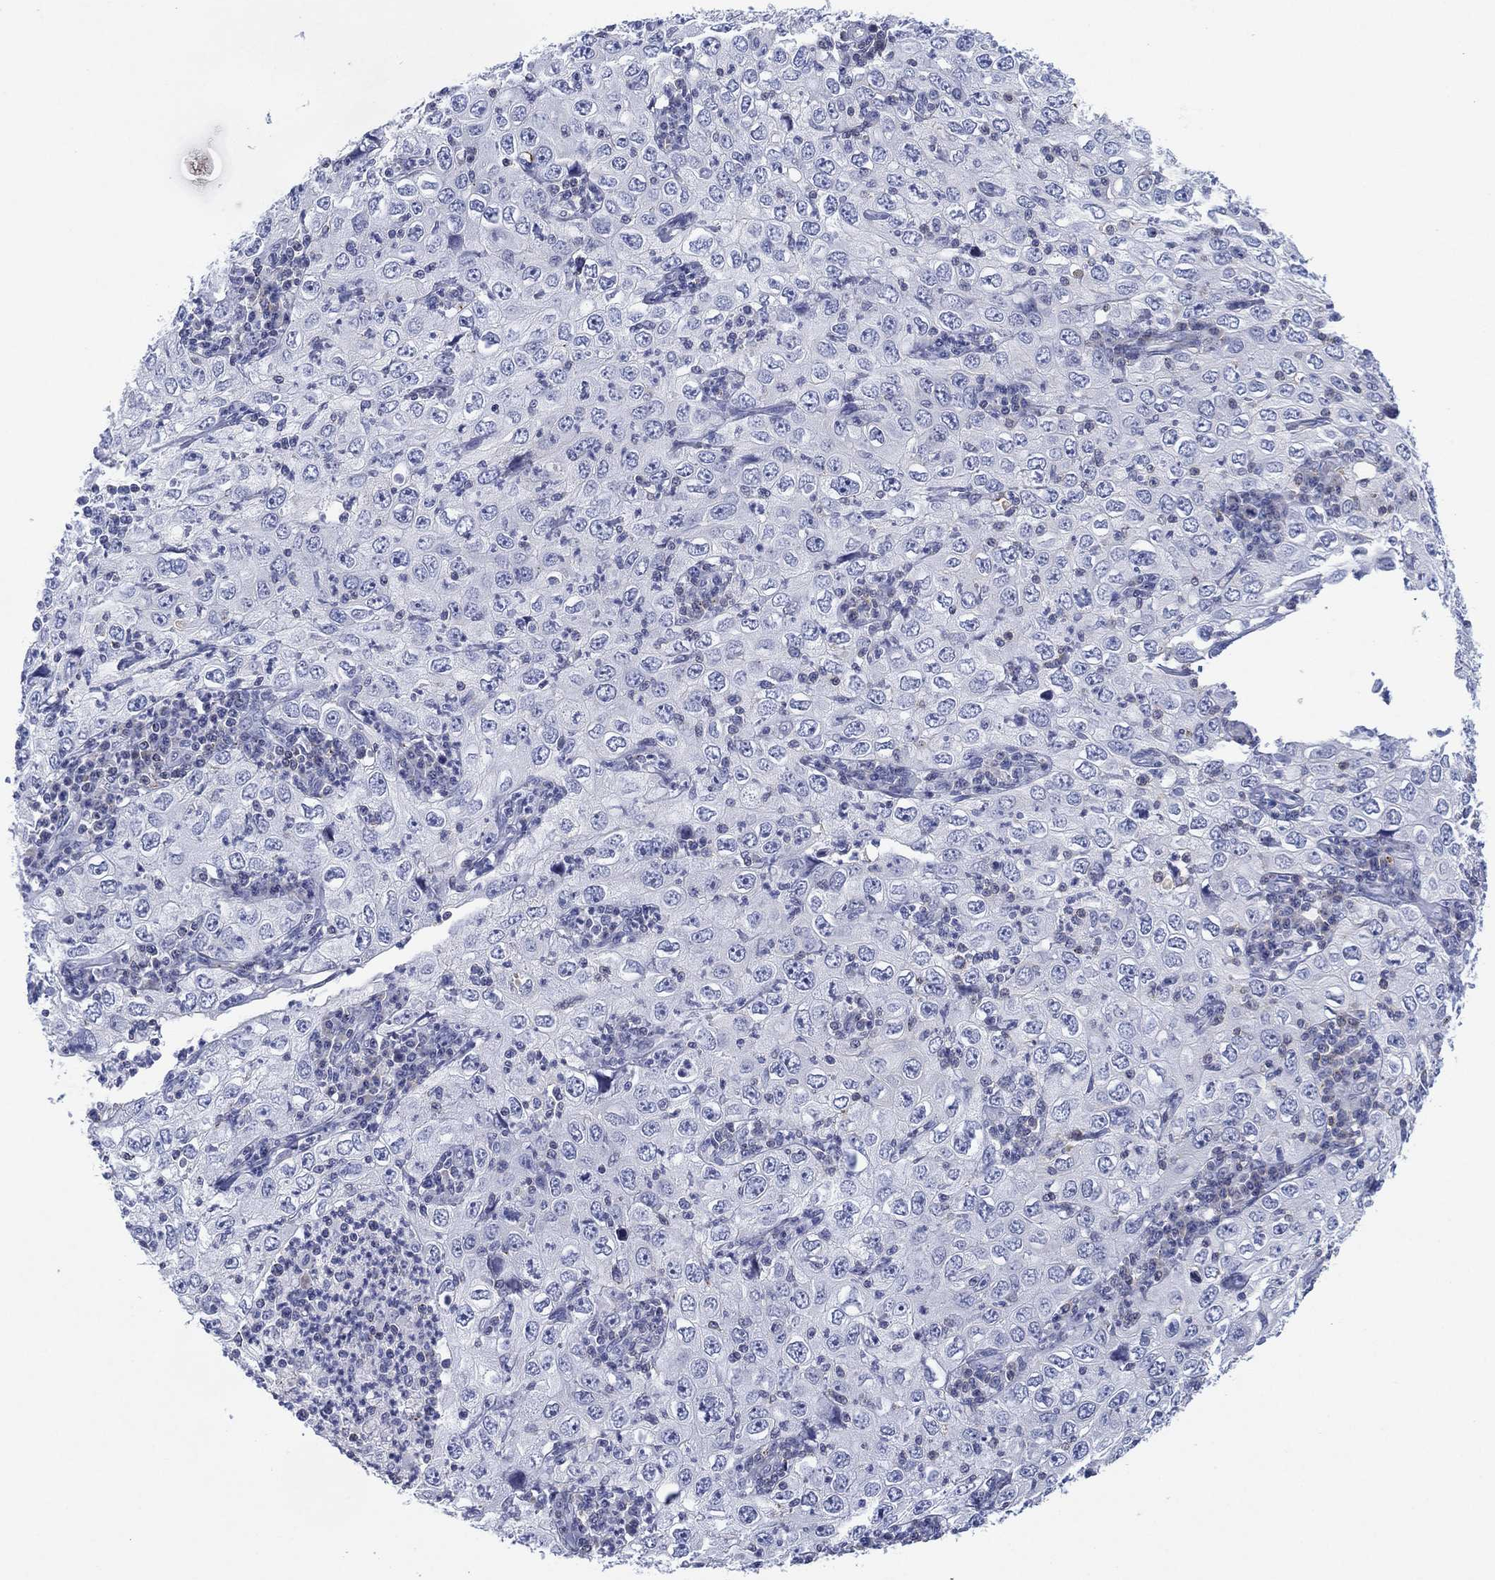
{"staining": {"intensity": "negative", "quantity": "none", "location": "none"}, "tissue": "cervical cancer", "cell_type": "Tumor cells", "image_type": "cancer", "snomed": [{"axis": "morphology", "description": "Squamous cell carcinoma, NOS"}, {"axis": "topography", "description": "Cervix"}], "caption": "Cervical squamous cell carcinoma stained for a protein using IHC exhibits no expression tumor cells.", "gene": "SEPTIN1", "patient": {"sex": "female", "age": 24}}